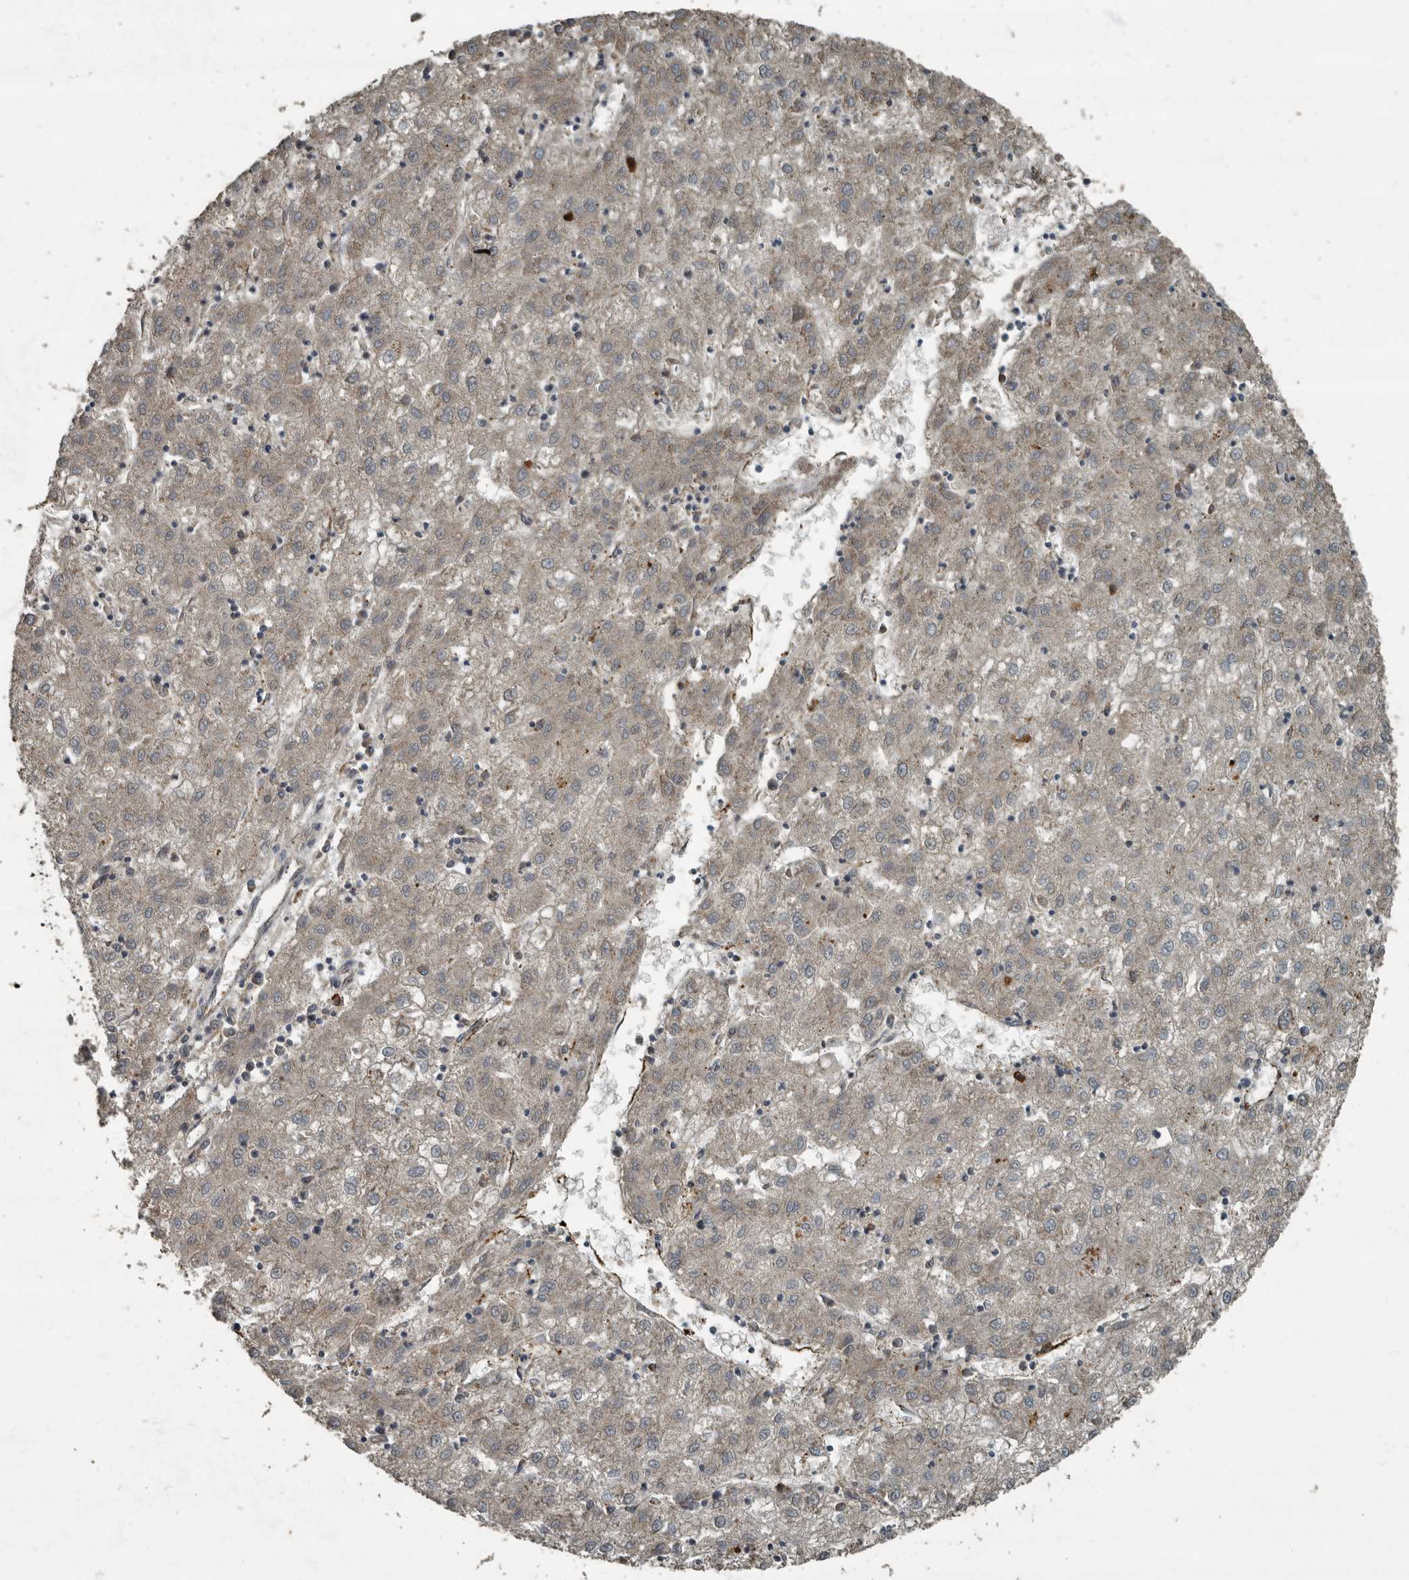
{"staining": {"intensity": "negative", "quantity": "none", "location": "none"}, "tissue": "liver cancer", "cell_type": "Tumor cells", "image_type": "cancer", "snomed": [{"axis": "morphology", "description": "Carcinoma, Hepatocellular, NOS"}, {"axis": "topography", "description": "Liver"}], "caption": "Immunohistochemistry (IHC) histopathology image of neoplastic tissue: liver cancer (hepatocellular carcinoma) stained with DAB demonstrates no significant protein staining in tumor cells.", "gene": "IL15RA", "patient": {"sex": "male", "age": 72}}